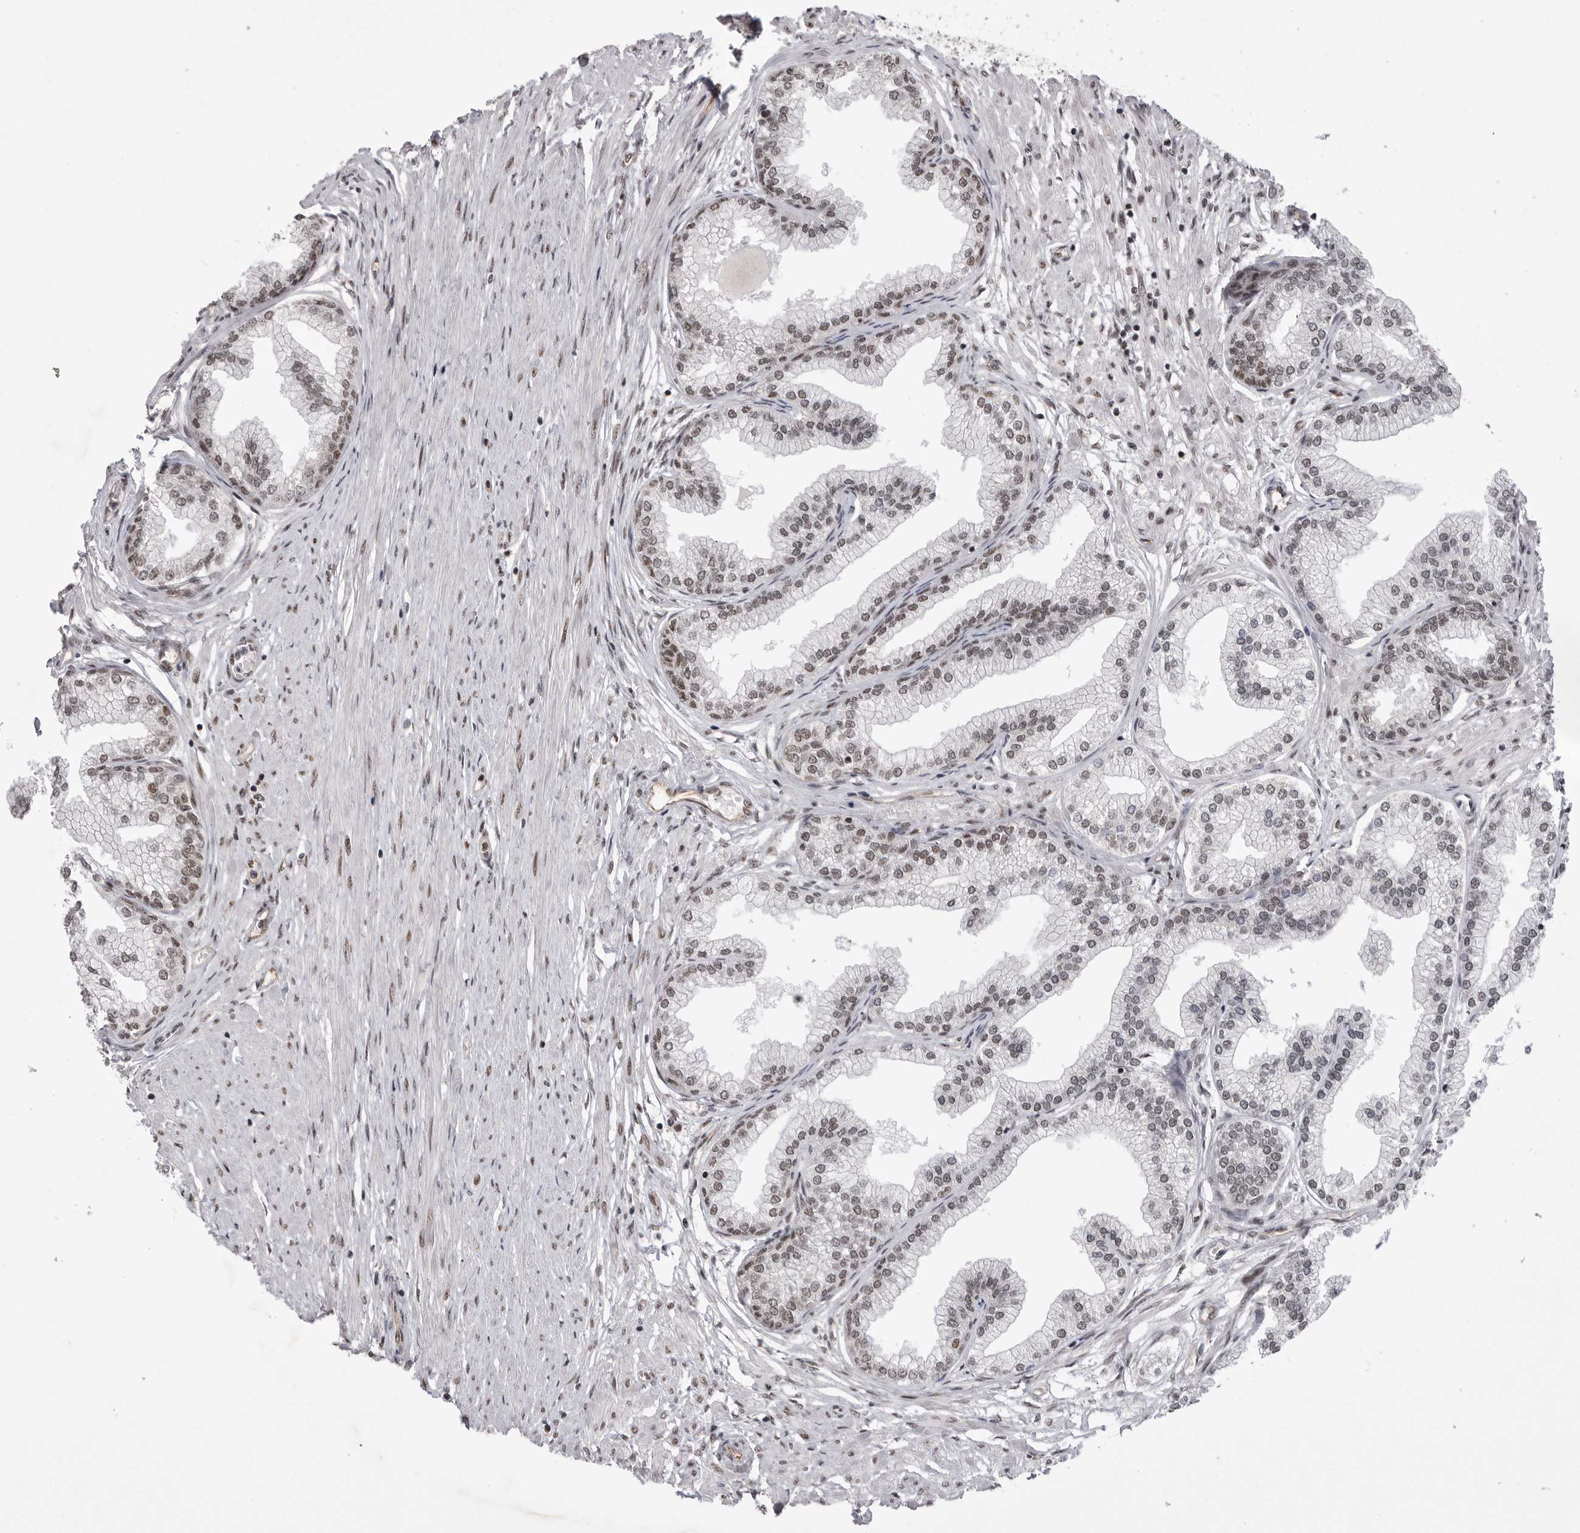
{"staining": {"intensity": "moderate", "quantity": ">75%", "location": "nuclear"}, "tissue": "prostate", "cell_type": "Glandular cells", "image_type": "normal", "snomed": [{"axis": "morphology", "description": "Normal tissue, NOS"}, {"axis": "morphology", "description": "Urothelial carcinoma, Low grade"}, {"axis": "topography", "description": "Urinary bladder"}, {"axis": "topography", "description": "Prostate"}], "caption": "Immunohistochemistry (IHC) histopathology image of unremarkable prostate stained for a protein (brown), which reveals medium levels of moderate nuclear staining in about >75% of glandular cells.", "gene": "PPP1R8", "patient": {"sex": "male", "age": 60}}